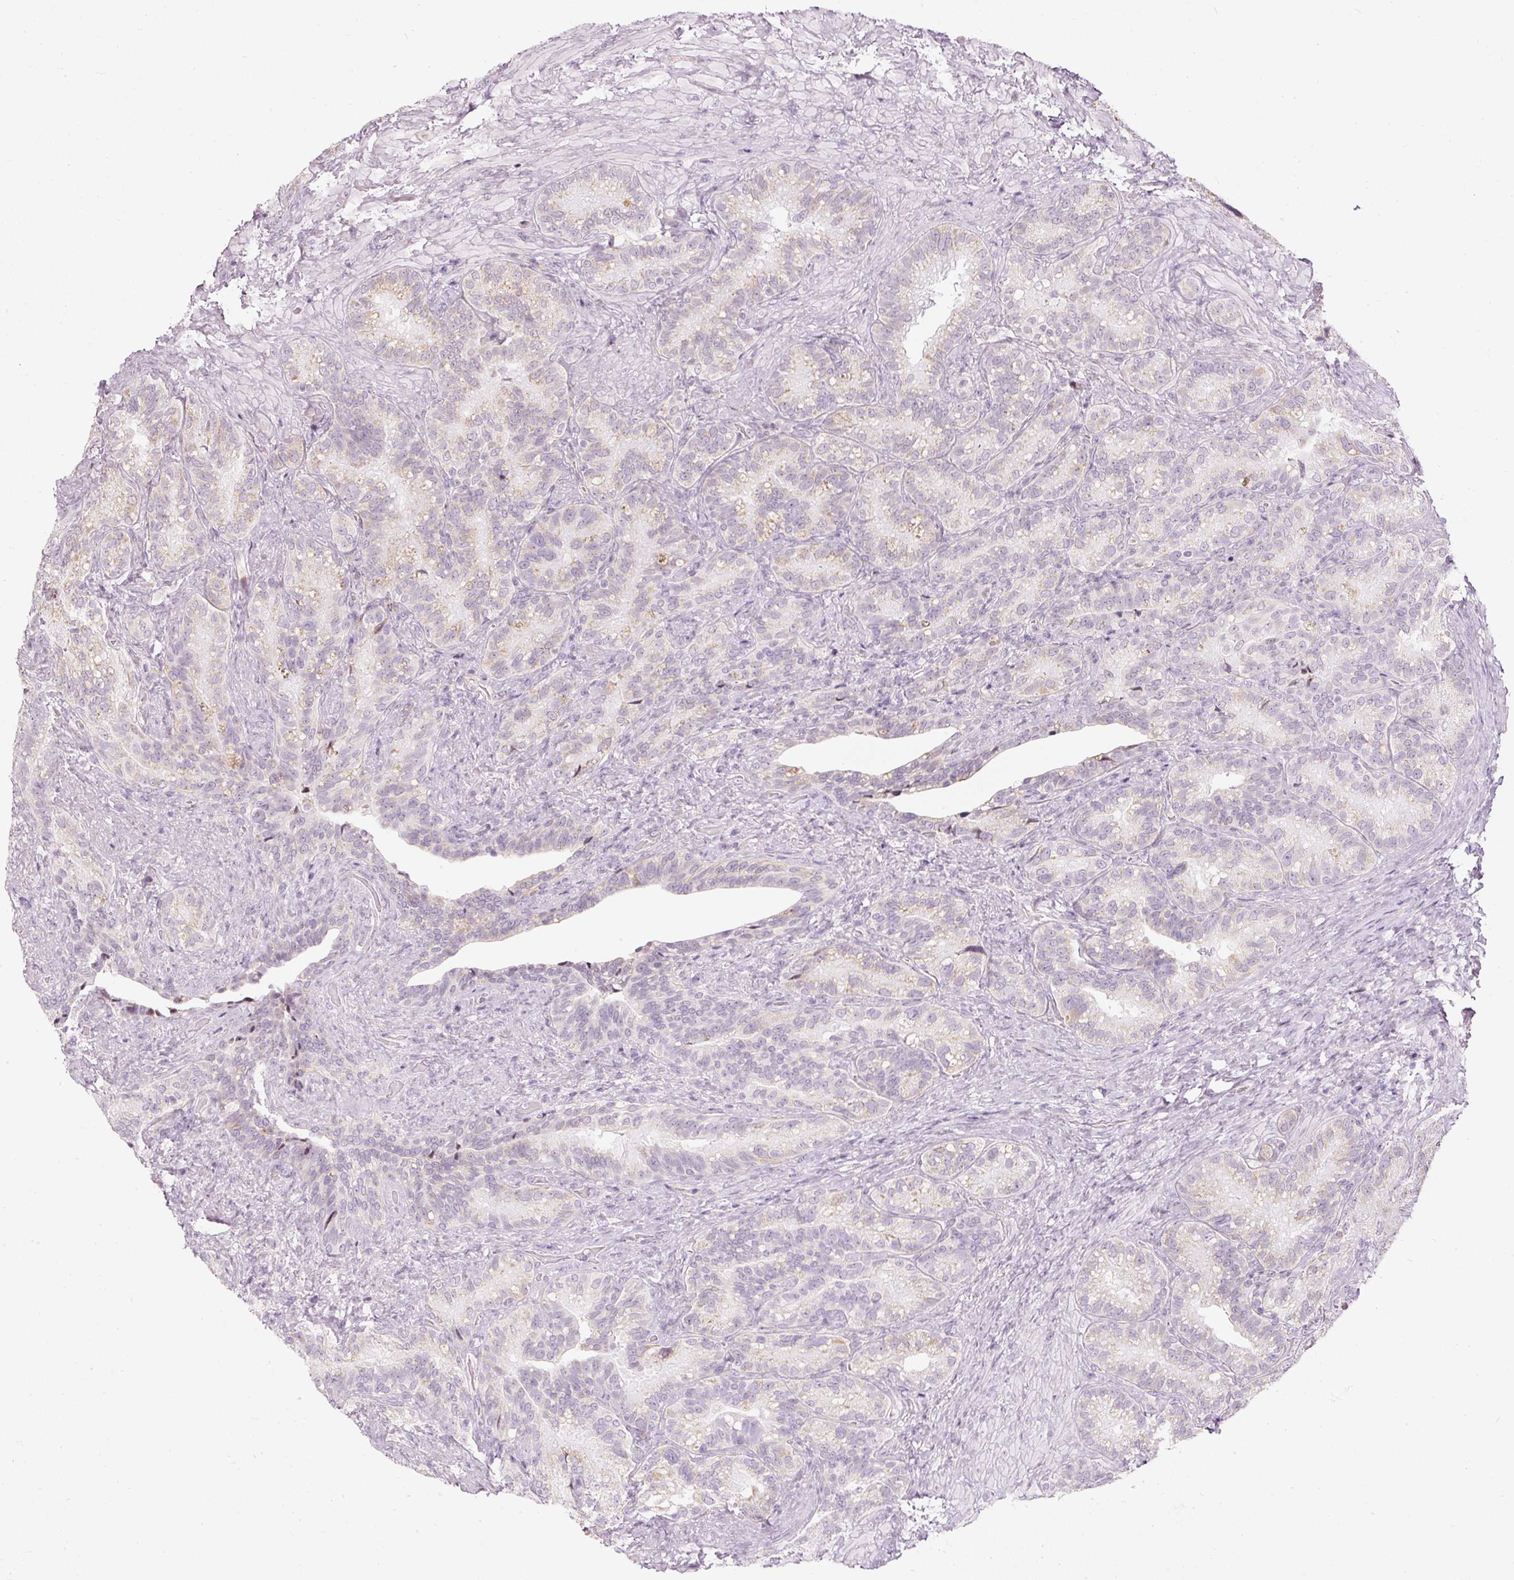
{"staining": {"intensity": "weak", "quantity": "25%-75%", "location": "cytoplasmic/membranous,nuclear"}, "tissue": "seminal vesicle", "cell_type": "Glandular cells", "image_type": "normal", "snomed": [{"axis": "morphology", "description": "Normal tissue, NOS"}, {"axis": "topography", "description": "Seminal veicle"}], "caption": "Protein staining of unremarkable seminal vesicle displays weak cytoplasmic/membranous,nuclear staining in about 25%-75% of glandular cells.", "gene": "RNF39", "patient": {"sex": "male", "age": 68}}